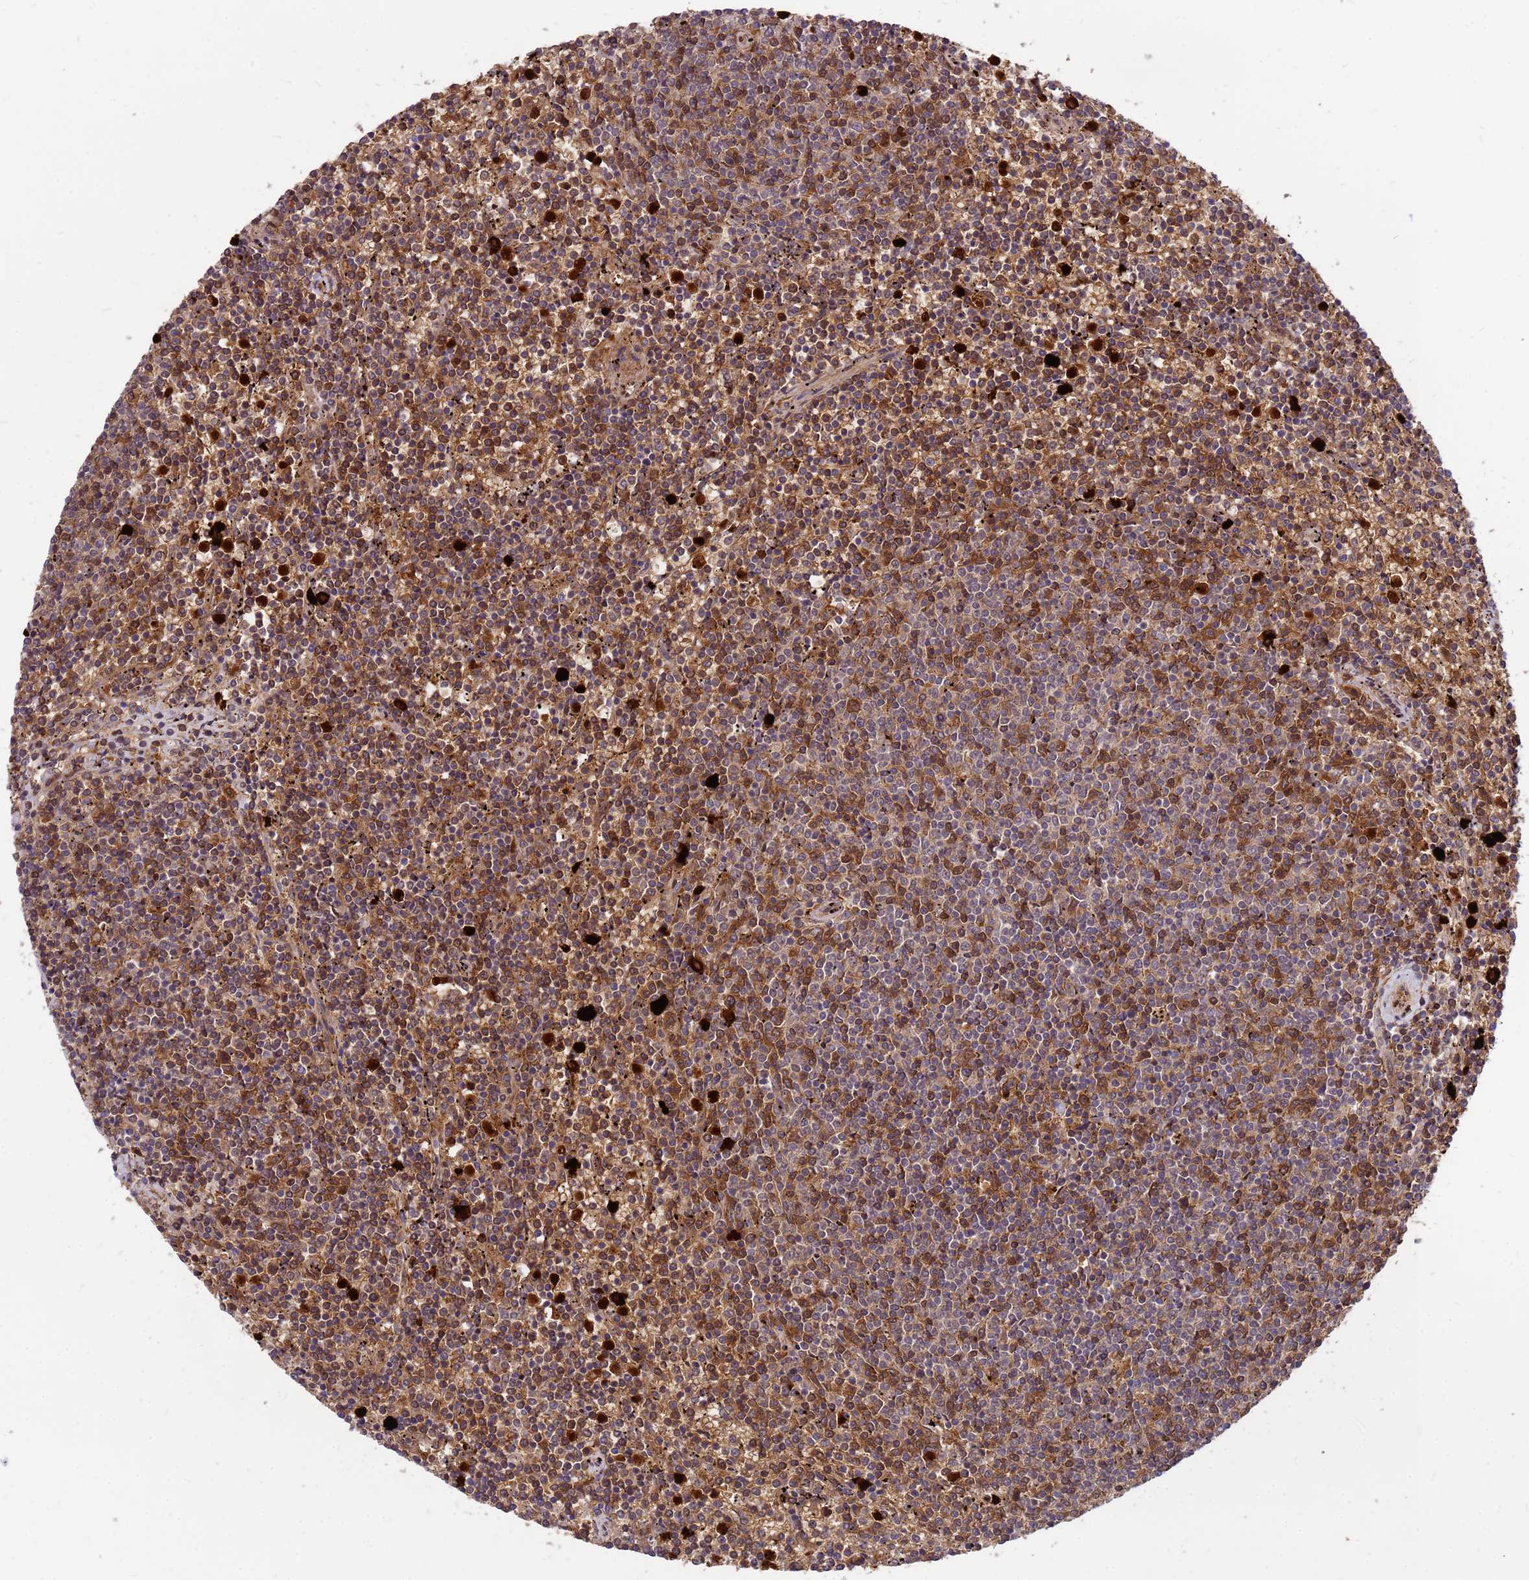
{"staining": {"intensity": "moderate", "quantity": "25%-75%", "location": "cytoplasmic/membranous"}, "tissue": "lymphoma", "cell_type": "Tumor cells", "image_type": "cancer", "snomed": [{"axis": "morphology", "description": "Malignant lymphoma, non-Hodgkin's type, Low grade"}, {"axis": "topography", "description": "Spleen"}], "caption": "Lymphoma was stained to show a protein in brown. There is medium levels of moderate cytoplasmic/membranous staining in about 25%-75% of tumor cells.", "gene": "ORM1", "patient": {"sex": "female", "age": 50}}